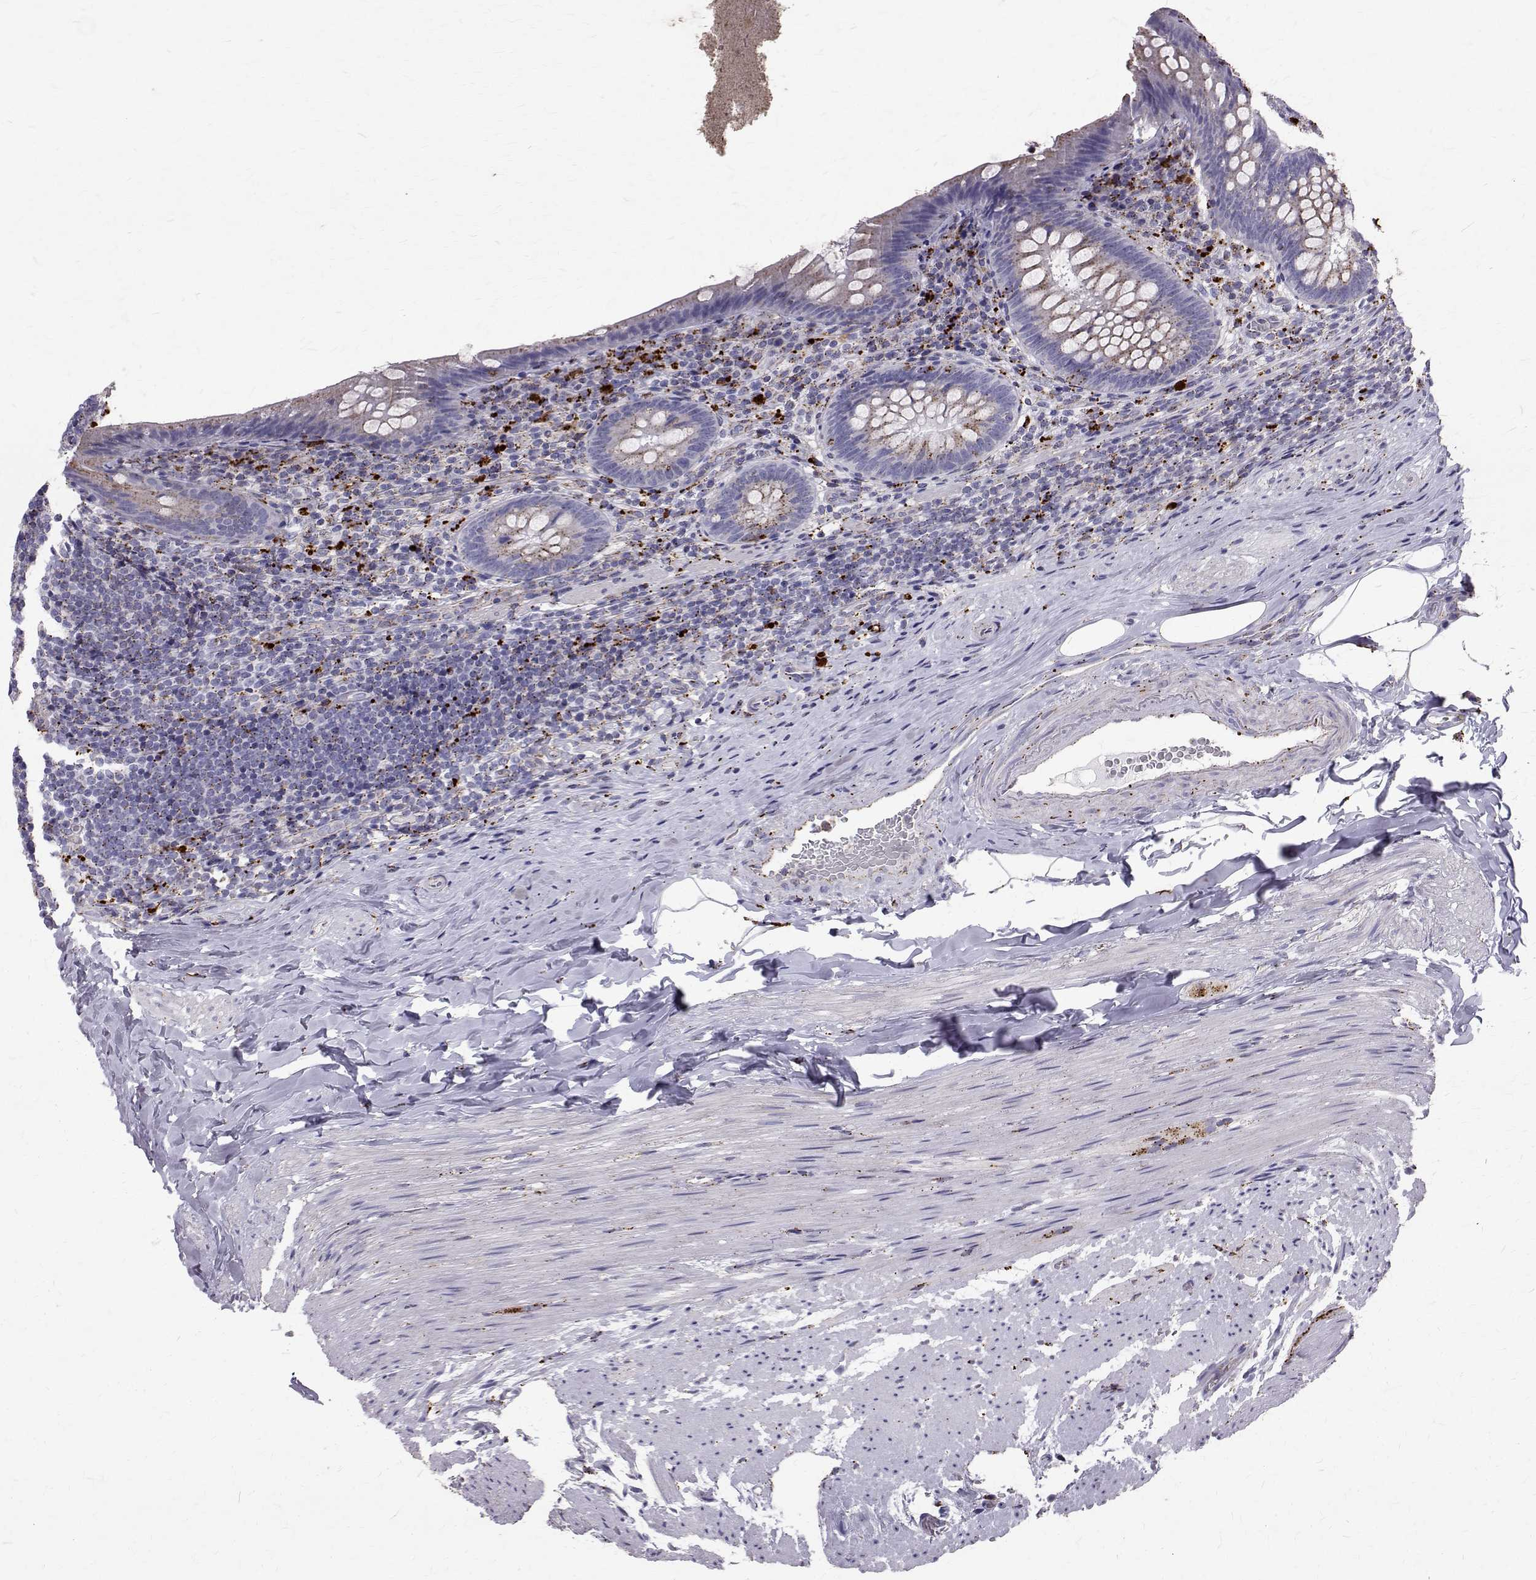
{"staining": {"intensity": "moderate", "quantity": "<25%", "location": "cytoplasmic/membranous"}, "tissue": "appendix", "cell_type": "Glandular cells", "image_type": "normal", "snomed": [{"axis": "morphology", "description": "Normal tissue, NOS"}, {"axis": "topography", "description": "Appendix"}], "caption": "This is a photomicrograph of immunohistochemistry staining of benign appendix, which shows moderate staining in the cytoplasmic/membranous of glandular cells.", "gene": "TPP1", "patient": {"sex": "male", "age": 47}}